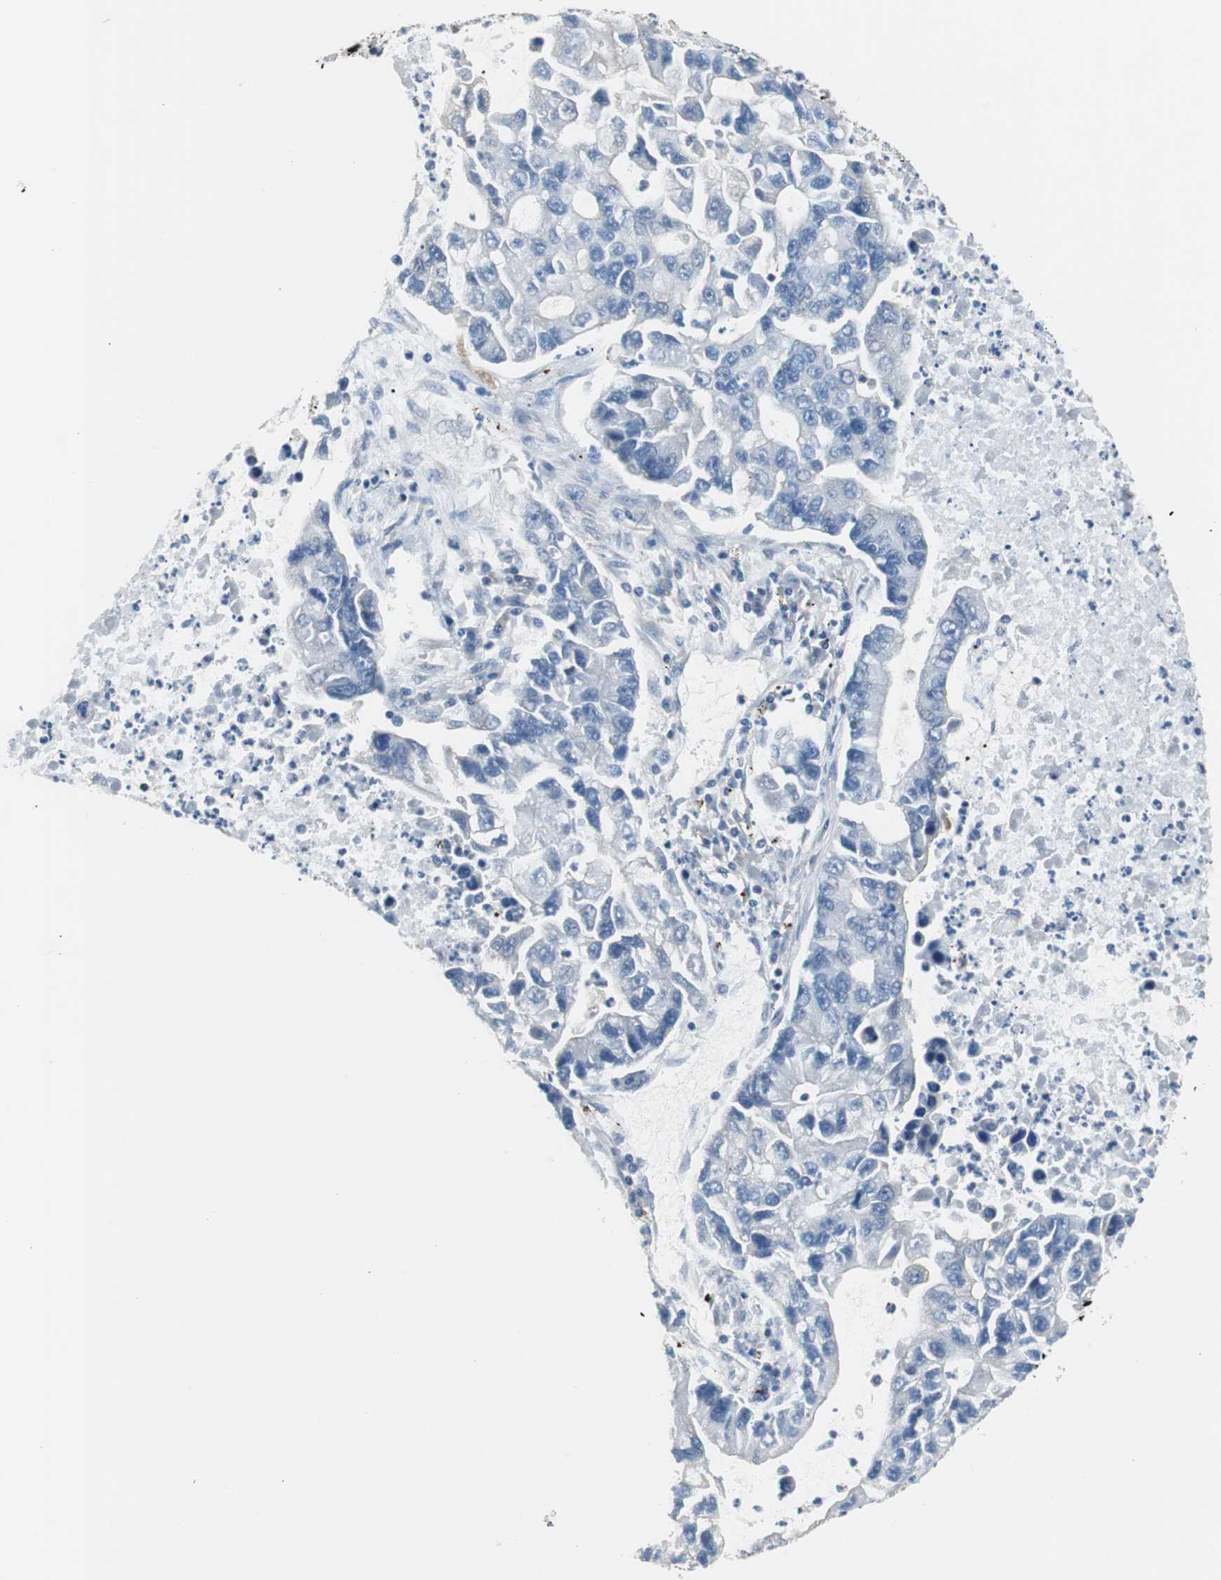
{"staining": {"intensity": "negative", "quantity": "none", "location": "none"}, "tissue": "lung cancer", "cell_type": "Tumor cells", "image_type": "cancer", "snomed": [{"axis": "morphology", "description": "Adenocarcinoma, NOS"}, {"axis": "topography", "description": "Lung"}], "caption": "High power microscopy image of an immunohistochemistry micrograph of lung adenocarcinoma, revealing no significant positivity in tumor cells. (Brightfield microscopy of DAB (3,3'-diaminobenzidine) immunohistochemistry (IHC) at high magnification).", "gene": "KIF3B", "patient": {"sex": "female", "age": 51}}